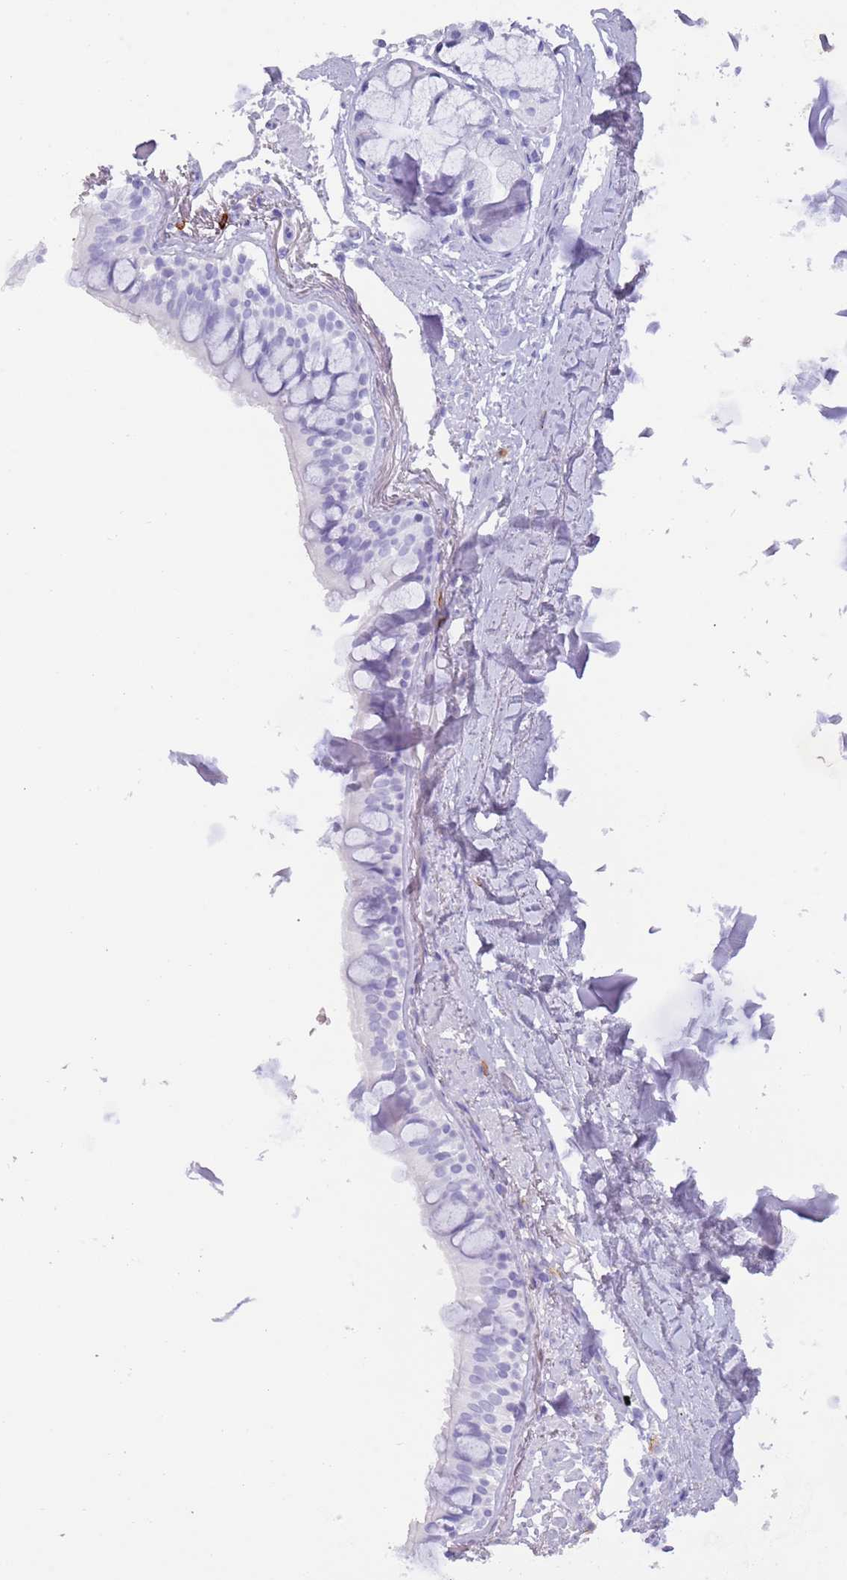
{"staining": {"intensity": "negative", "quantity": "none", "location": "none"}, "tissue": "bronchus", "cell_type": "Respiratory epithelial cells", "image_type": "normal", "snomed": [{"axis": "morphology", "description": "Normal tissue, NOS"}, {"axis": "topography", "description": "Bronchus"}], "caption": "Immunohistochemical staining of unremarkable bronchus displays no significant positivity in respiratory epithelial cells. (DAB (3,3'-diaminobenzidine) immunohistochemistry (IHC), high magnification).", "gene": "MYADML2", "patient": {"sex": "male", "age": 70}}